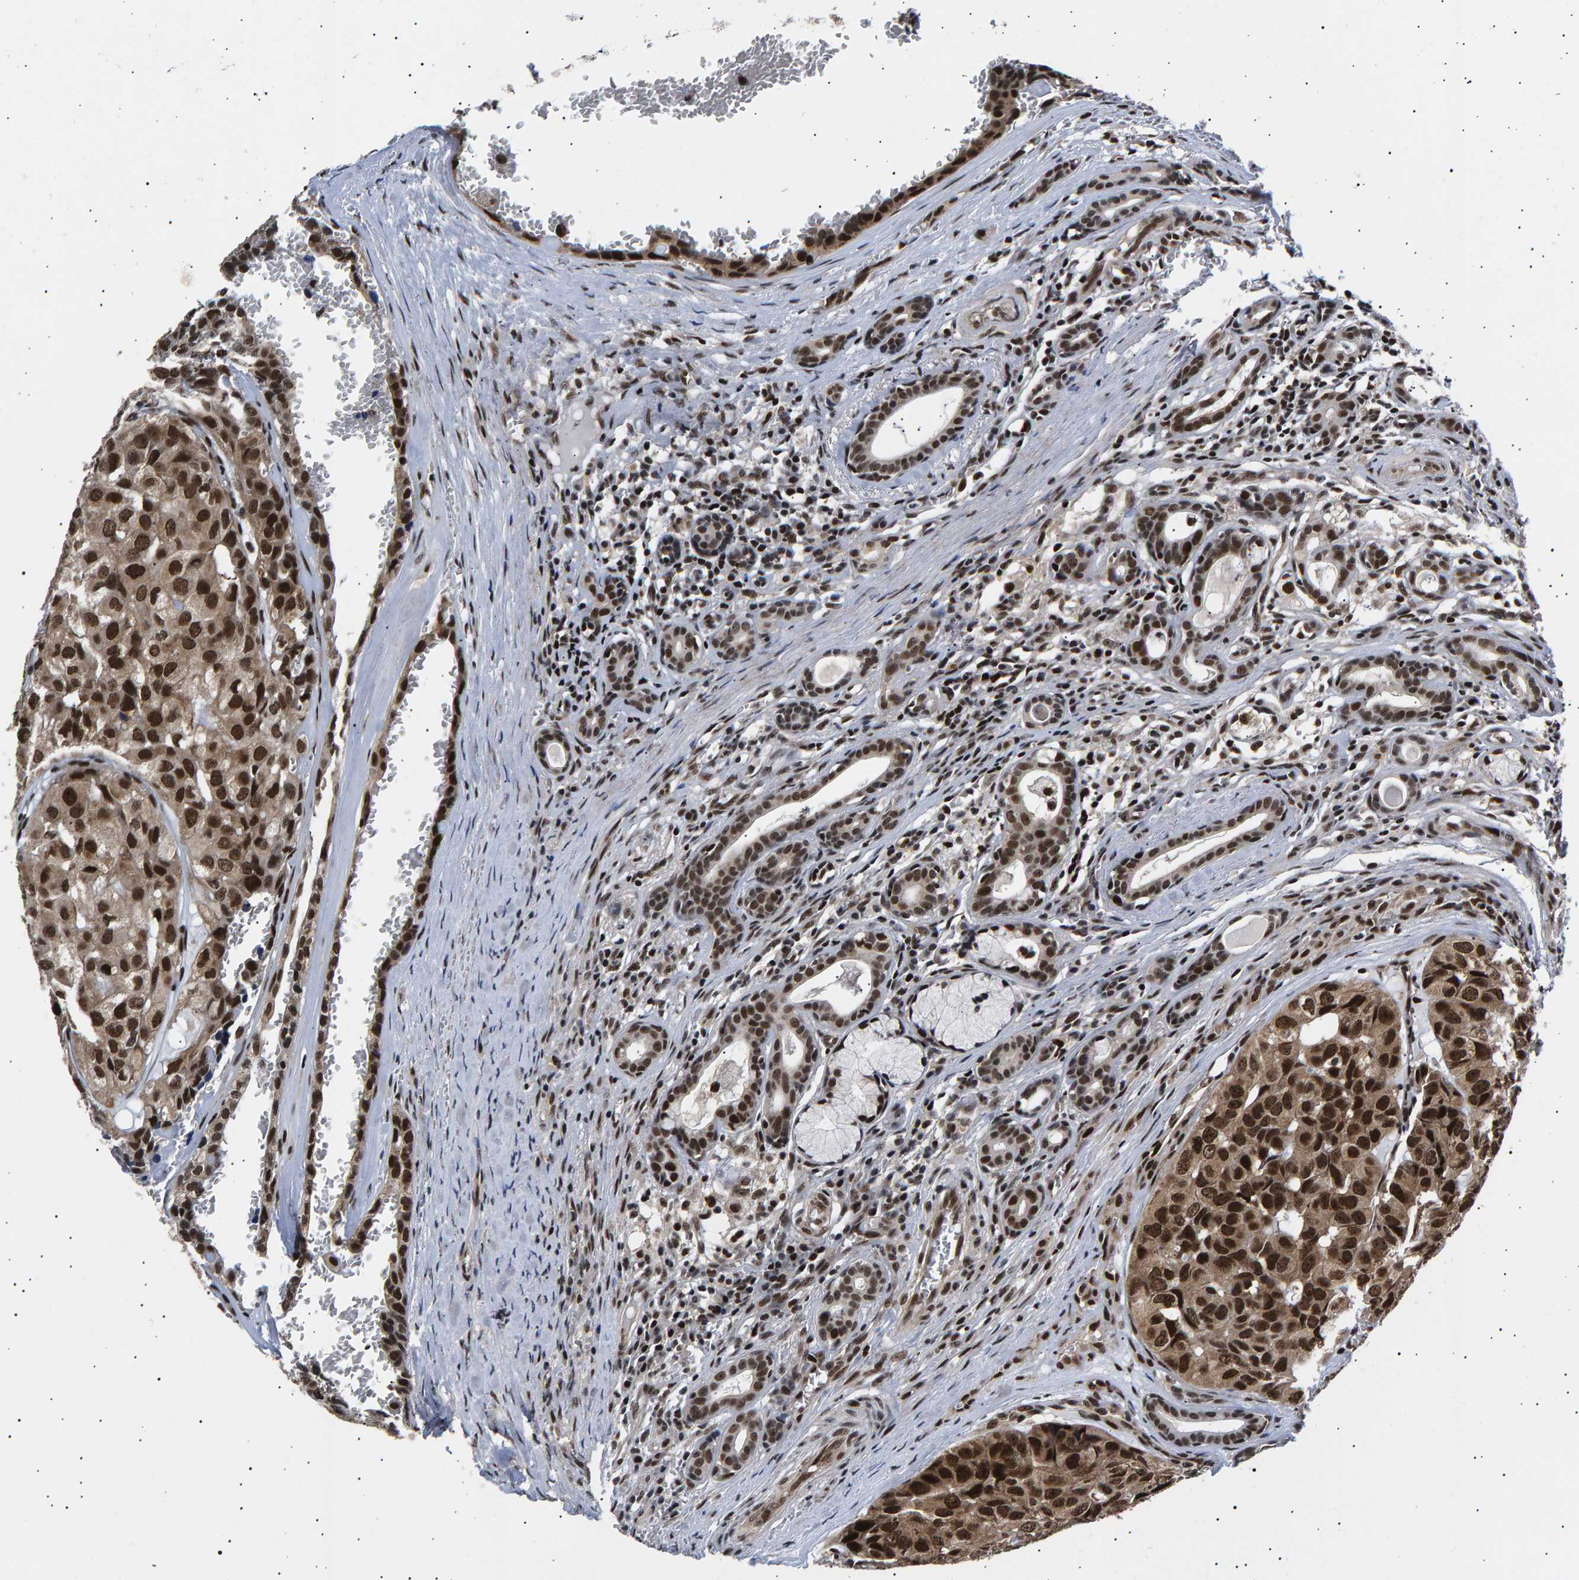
{"staining": {"intensity": "strong", "quantity": ">75%", "location": "nuclear"}, "tissue": "head and neck cancer", "cell_type": "Tumor cells", "image_type": "cancer", "snomed": [{"axis": "morphology", "description": "Adenocarcinoma, NOS"}, {"axis": "topography", "description": "Salivary gland, NOS"}, {"axis": "topography", "description": "Head-Neck"}], "caption": "Immunohistochemistry micrograph of neoplastic tissue: head and neck cancer (adenocarcinoma) stained using immunohistochemistry (IHC) shows high levels of strong protein expression localized specifically in the nuclear of tumor cells, appearing as a nuclear brown color.", "gene": "ANKRD40", "patient": {"sex": "female", "age": 76}}